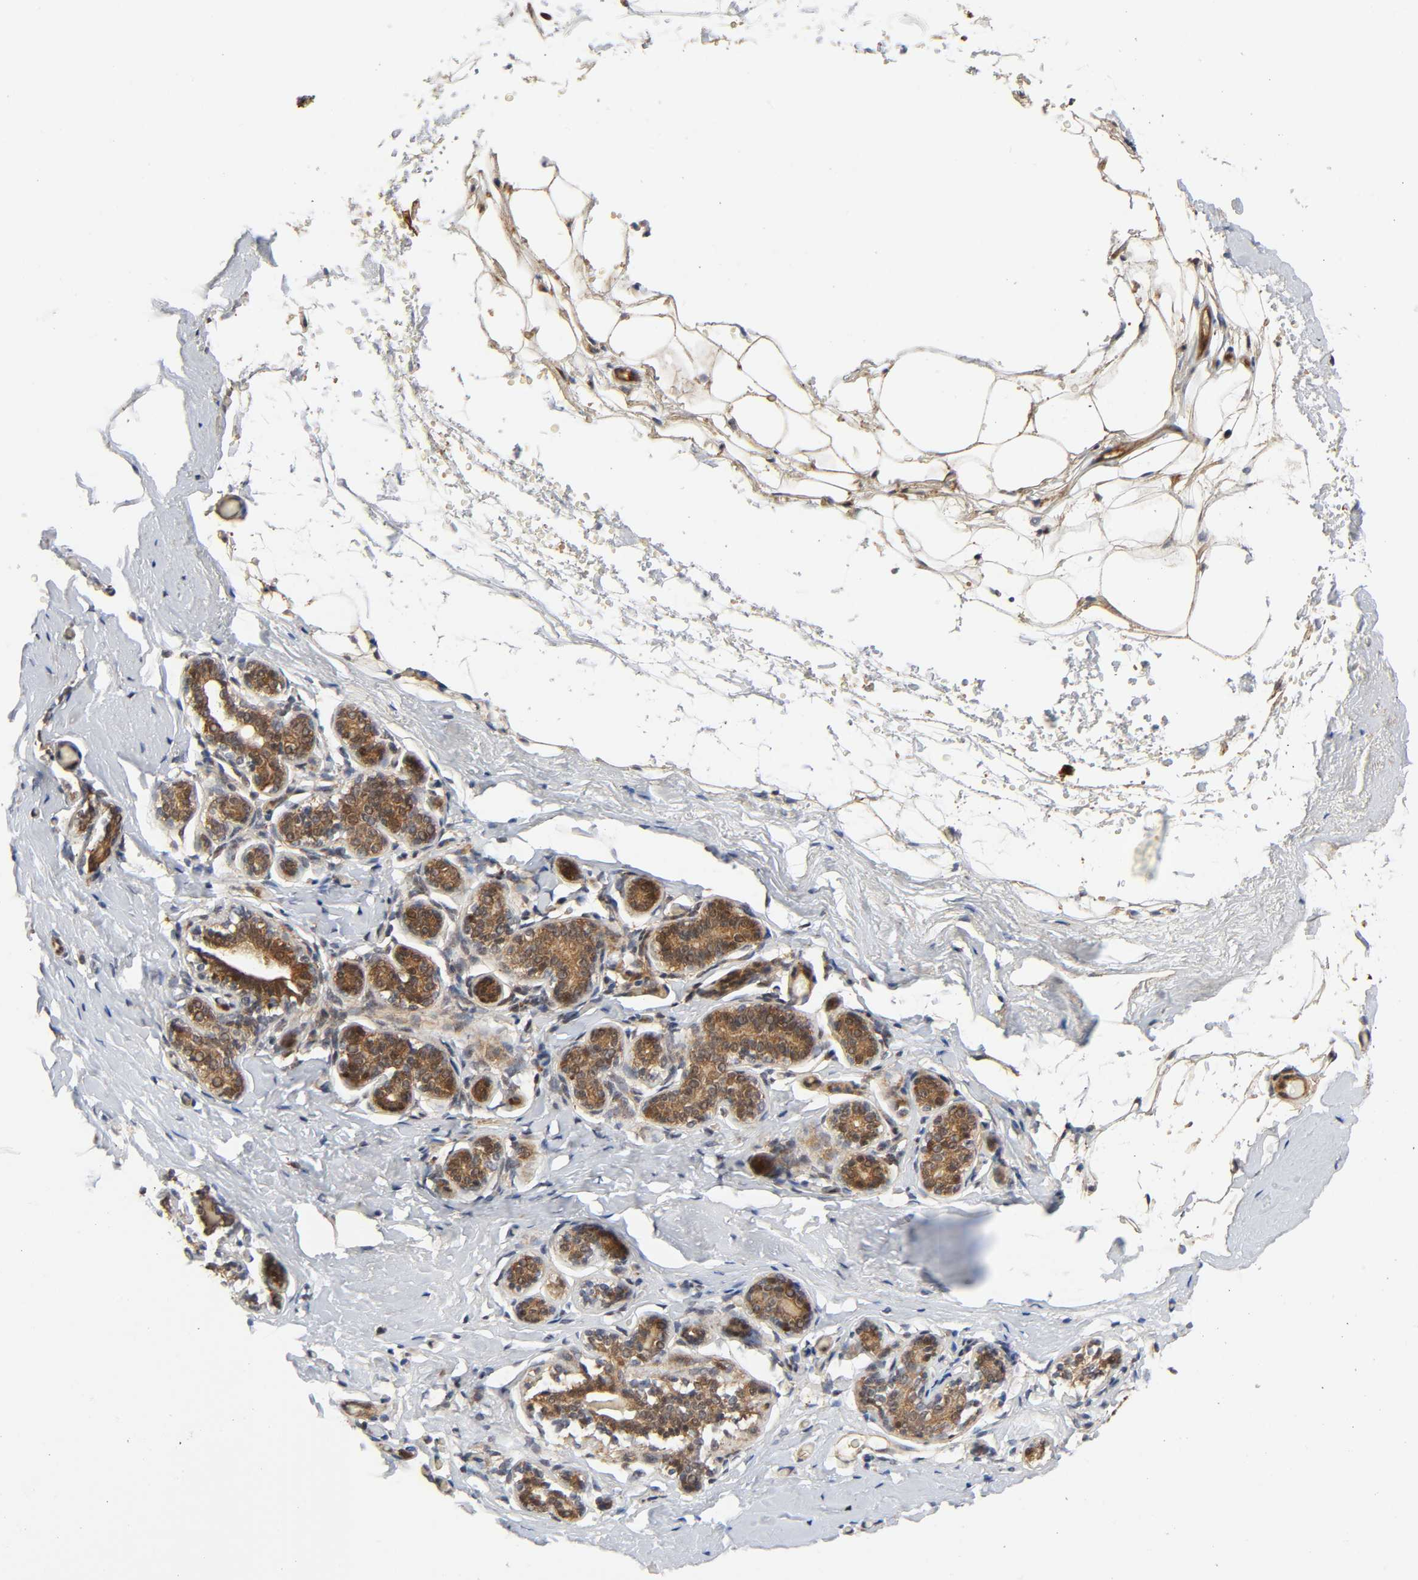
{"staining": {"intensity": "moderate", "quantity": ">75%", "location": "cytoplasmic/membranous"}, "tissue": "breast", "cell_type": "Adipocytes", "image_type": "normal", "snomed": [{"axis": "morphology", "description": "Normal tissue, NOS"}, {"axis": "topography", "description": "Breast"}, {"axis": "topography", "description": "Soft tissue"}], "caption": "Immunohistochemical staining of unremarkable breast exhibits moderate cytoplasmic/membranous protein staining in about >75% of adipocytes. (IHC, brightfield microscopy, high magnification).", "gene": "CASP9", "patient": {"sex": "female", "age": 75}}